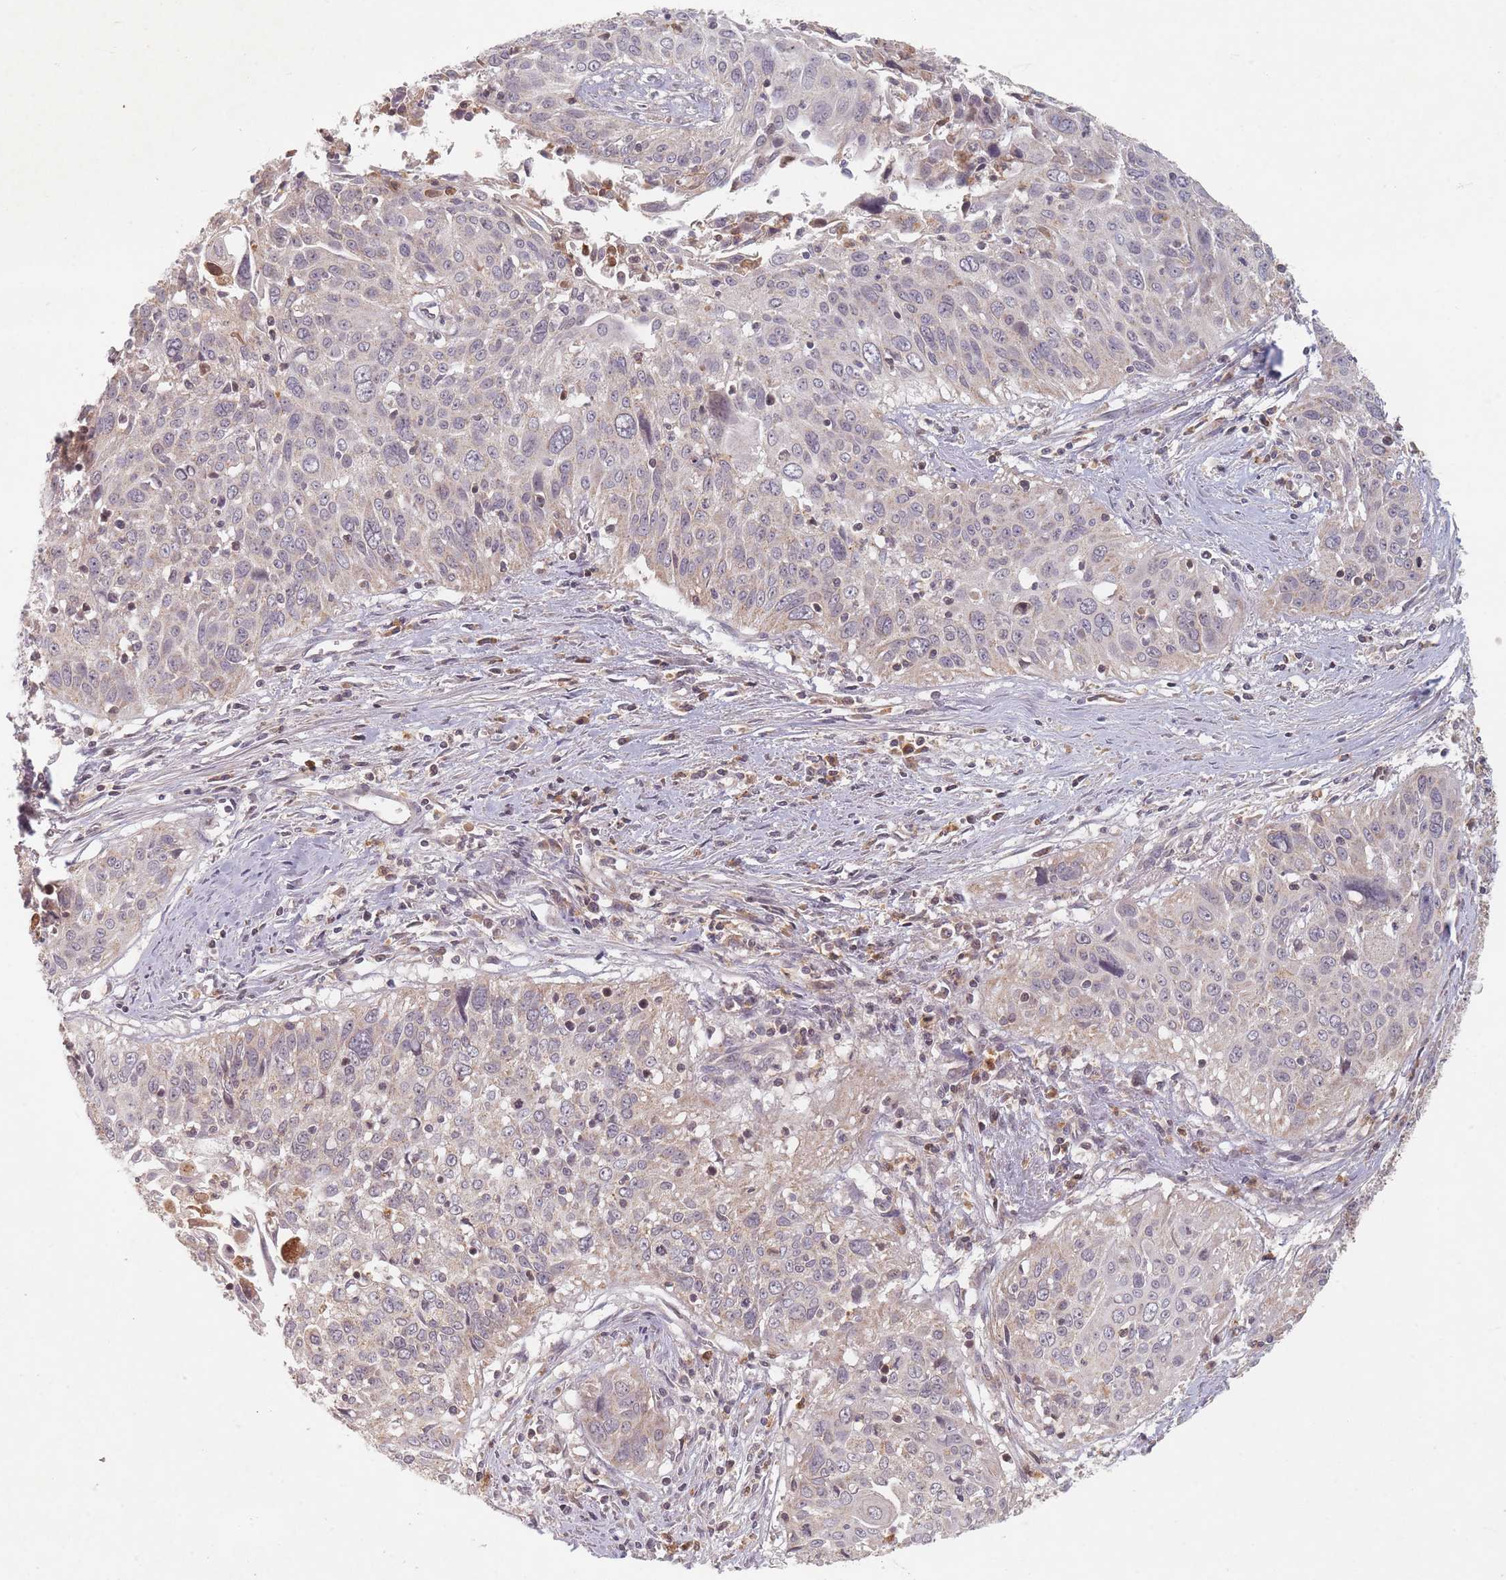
{"staining": {"intensity": "negative", "quantity": "none", "location": "none"}, "tissue": "cervical cancer", "cell_type": "Tumor cells", "image_type": "cancer", "snomed": [{"axis": "morphology", "description": "Squamous cell carcinoma, NOS"}, {"axis": "topography", "description": "Cervix"}], "caption": "The image displays no staining of tumor cells in cervical squamous cell carcinoma.", "gene": "OR2M4", "patient": {"sex": "female", "age": 55}}